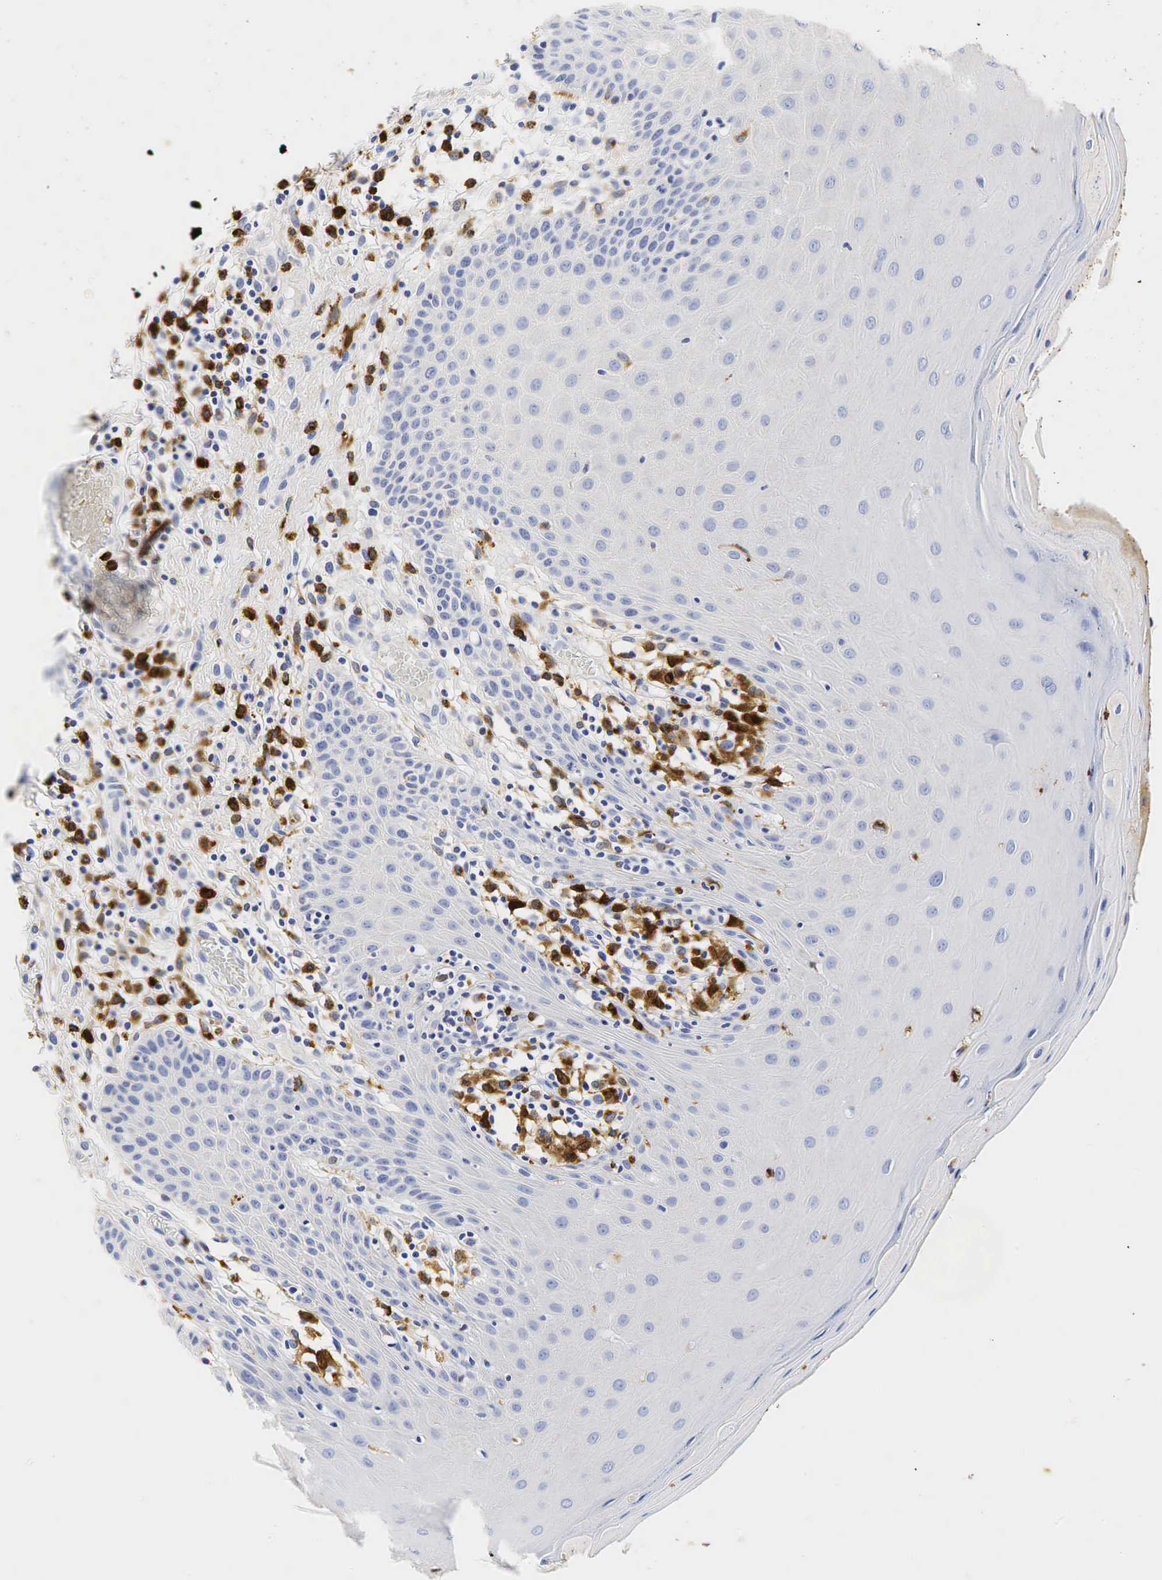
{"staining": {"intensity": "negative", "quantity": "none", "location": "none"}, "tissue": "oral mucosa", "cell_type": "Squamous epithelial cells", "image_type": "normal", "snomed": [{"axis": "morphology", "description": "Normal tissue, NOS"}, {"axis": "topography", "description": "Oral tissue"}], "caption": "Squamous epithelial cells are negative for brown protein staining in unremarkable oral mucosa. The staining was performed using DAB to visualize the protein expression in brown, while the nuclei were stained in blue with hematoxylin (Magnification: 20x).", "gene": "LYZ", "patient": {"sex": "female", "age": 56}}